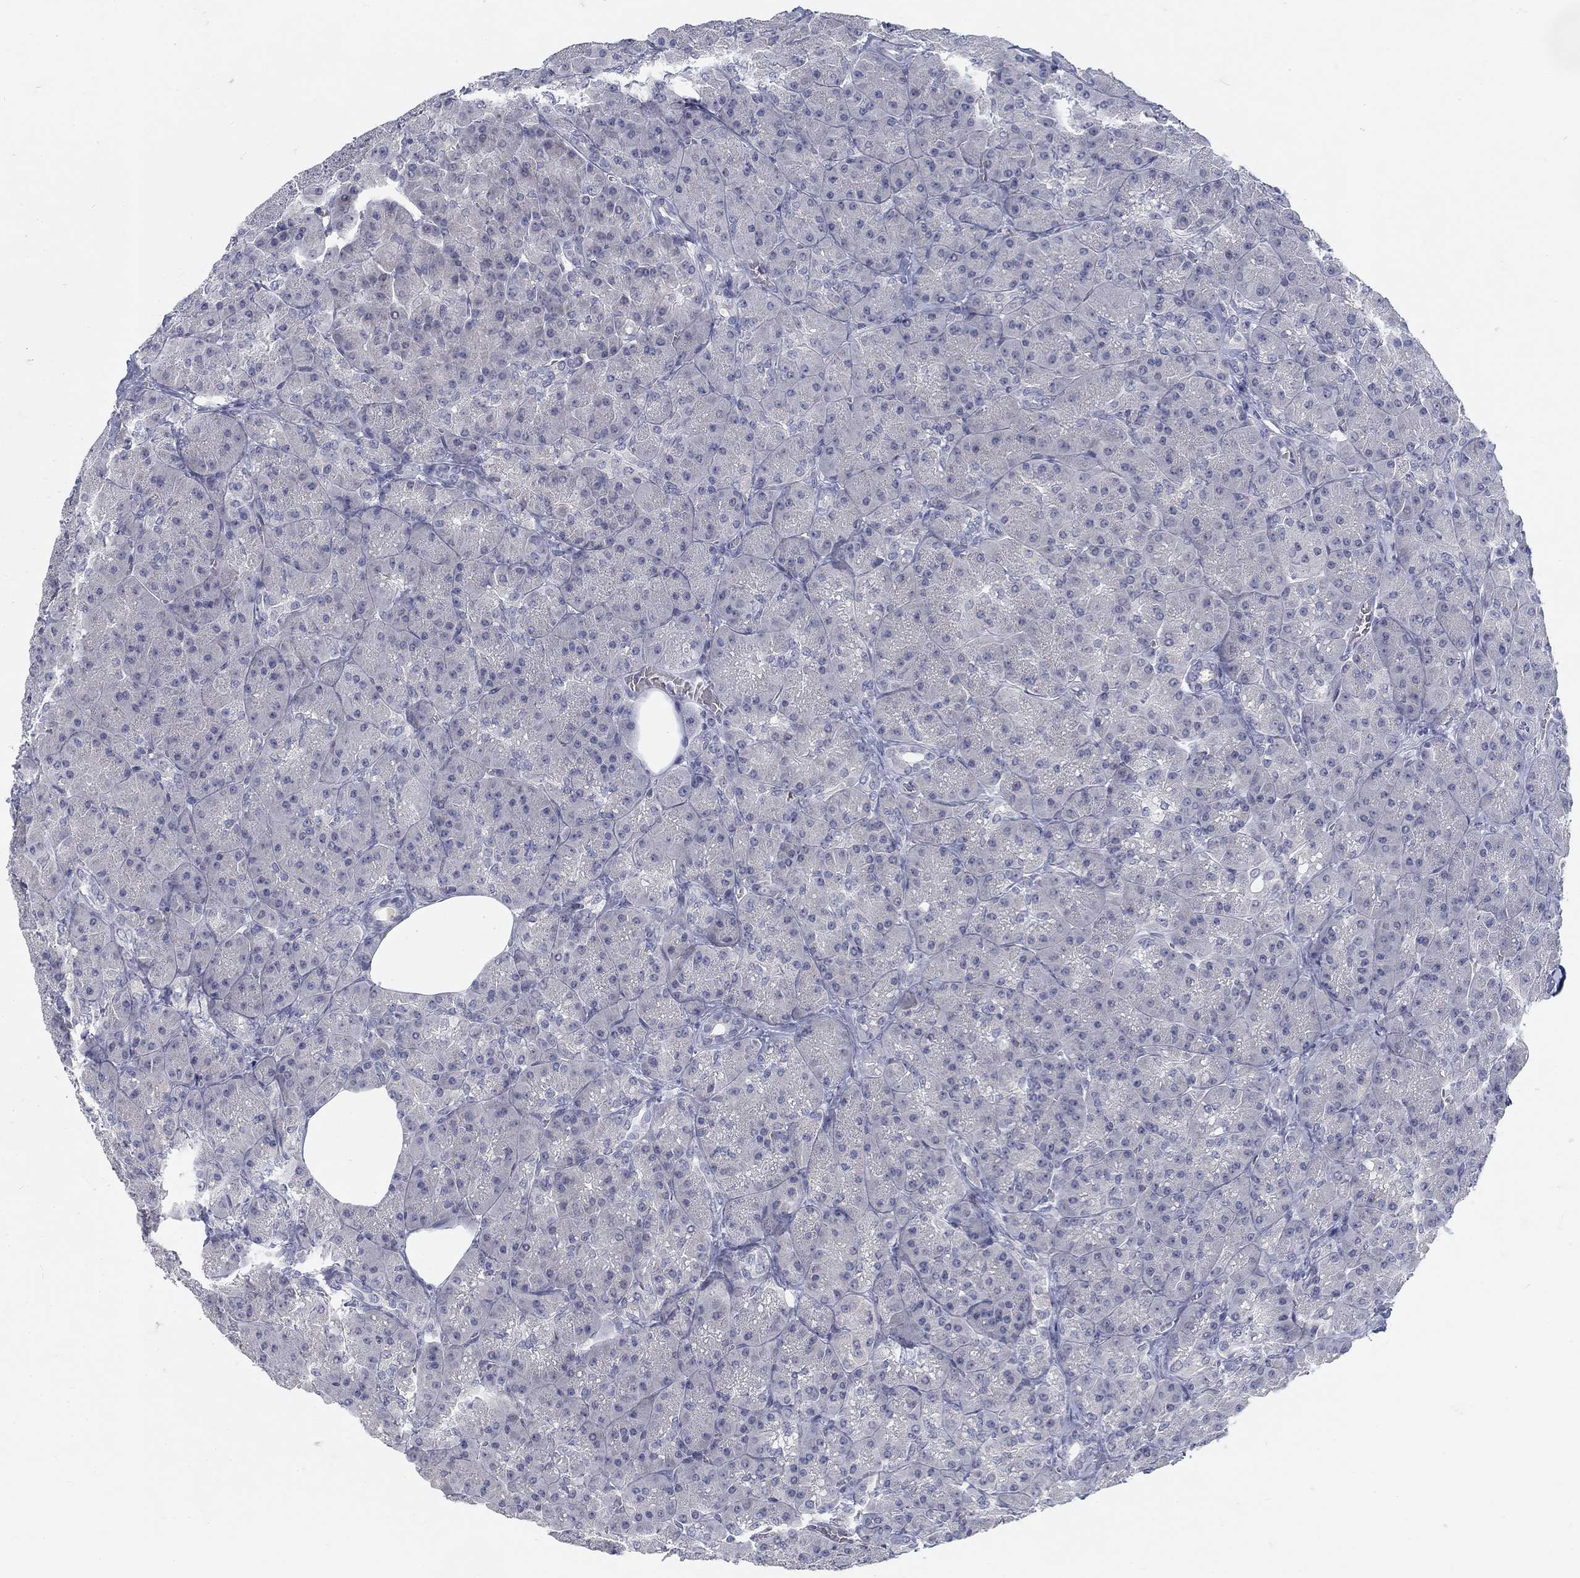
{"staining": {"intensity": "negative", "quantity": "none", "location": "none"}, "tissue": "pancreas", "cell_type": "Exocrine glandular cells", "image_type": "normal", "snomed": [{"axis": "morphology", "description": "Normal tissue, NOS"}, {"axis": "topography", "description": "Pancreas"}], "caption": "Human pancreas stained for a protein using IHC displays no positivity in exocrine glandular cells.", "gene": "ATP1A3", "patient": {"sex": "male", "age": 57}}